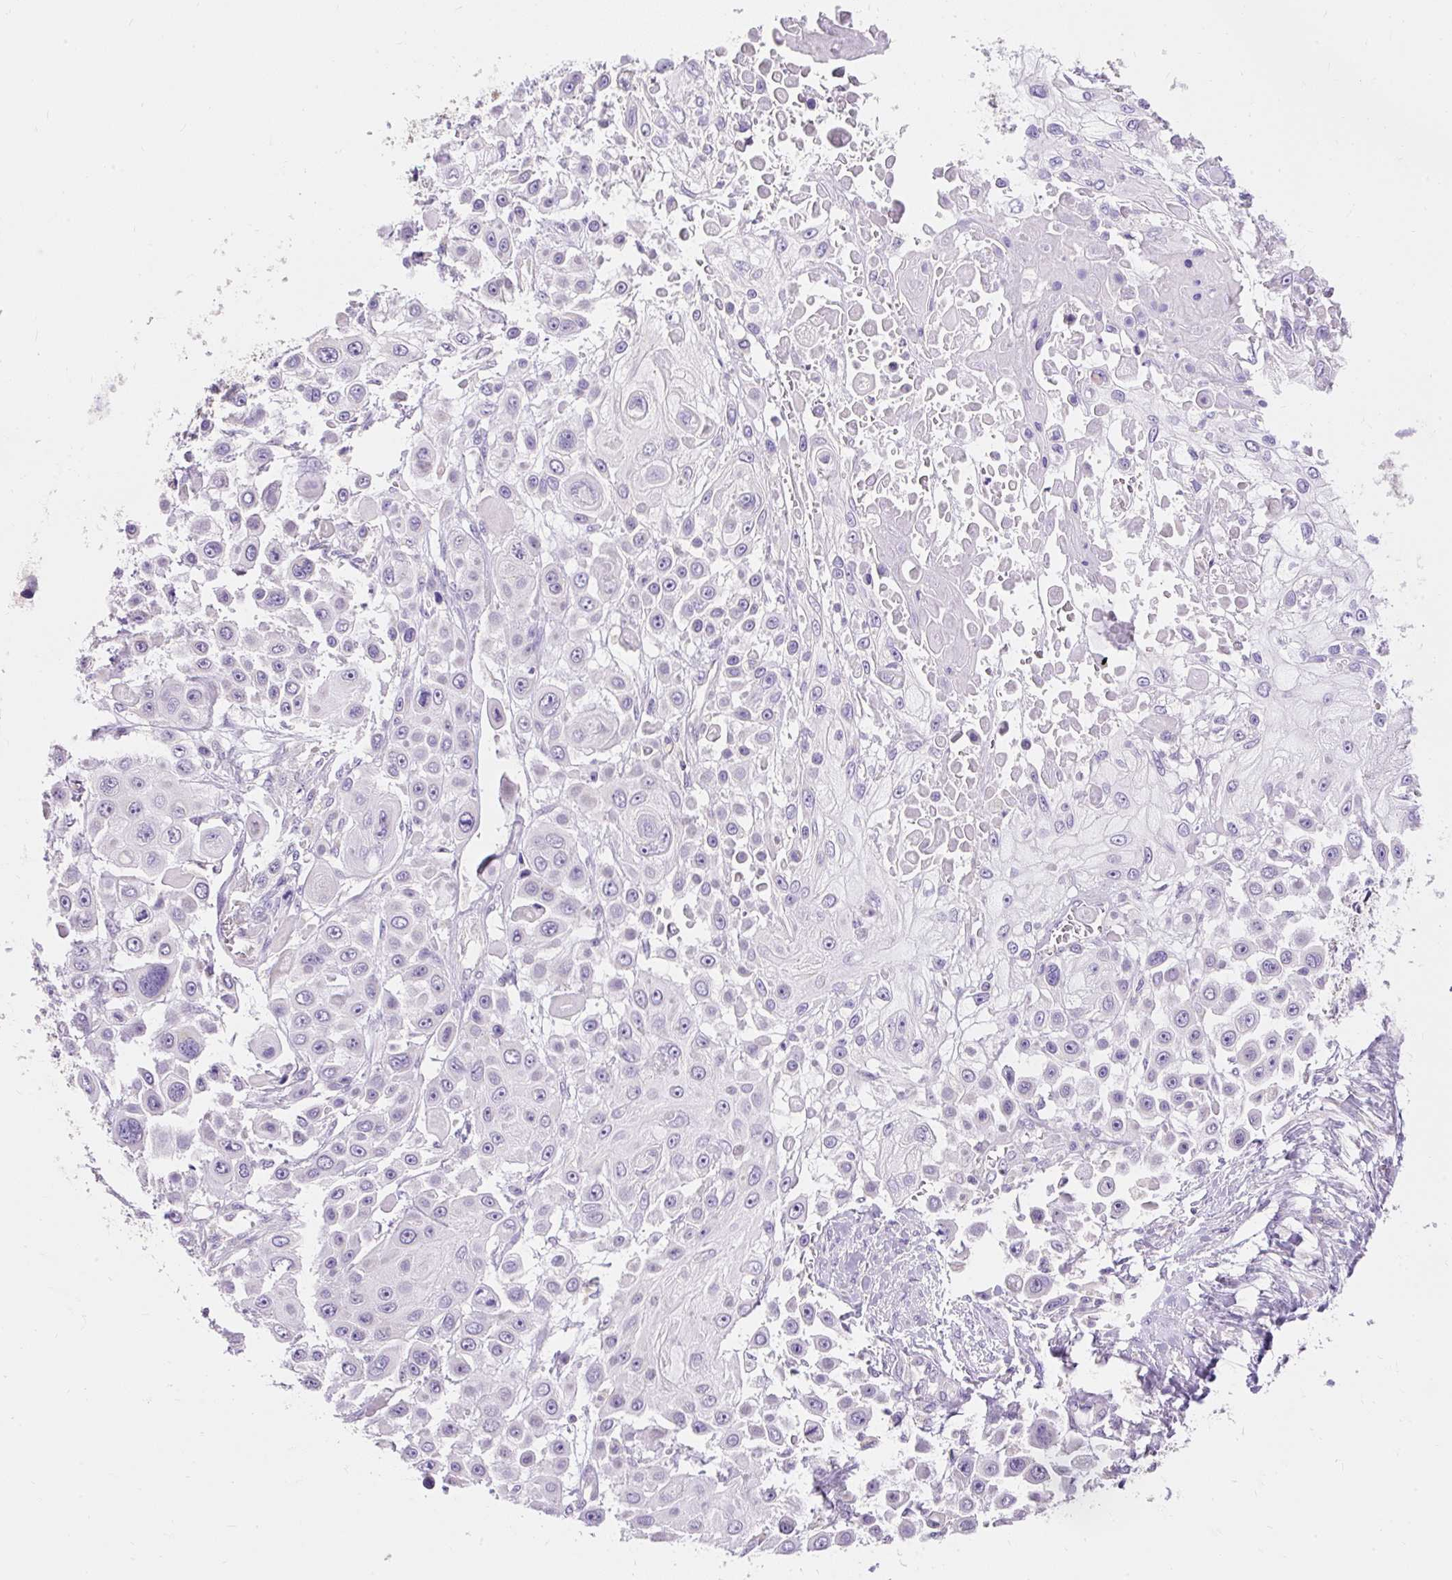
{"staining": {"intensity": "negative", "quantity": "none", "location": "none"}, "tissue": "skin cancer", "cell_type": "Tumor cells", "image_type": "cancer", "snomed": [{"axis": "morphology", "description": "Squamous cell carcinoma, NOS"}, {"axis": "topography", "description": "Skin"}], "caption": "This is an immunohistochemistry (IHC) histopathology image of squamous cell carcinoma (skin). There is no staining in tumor cells.", "gene": "PMAIP1", "patient": {"sex": "male", "age": 67}}